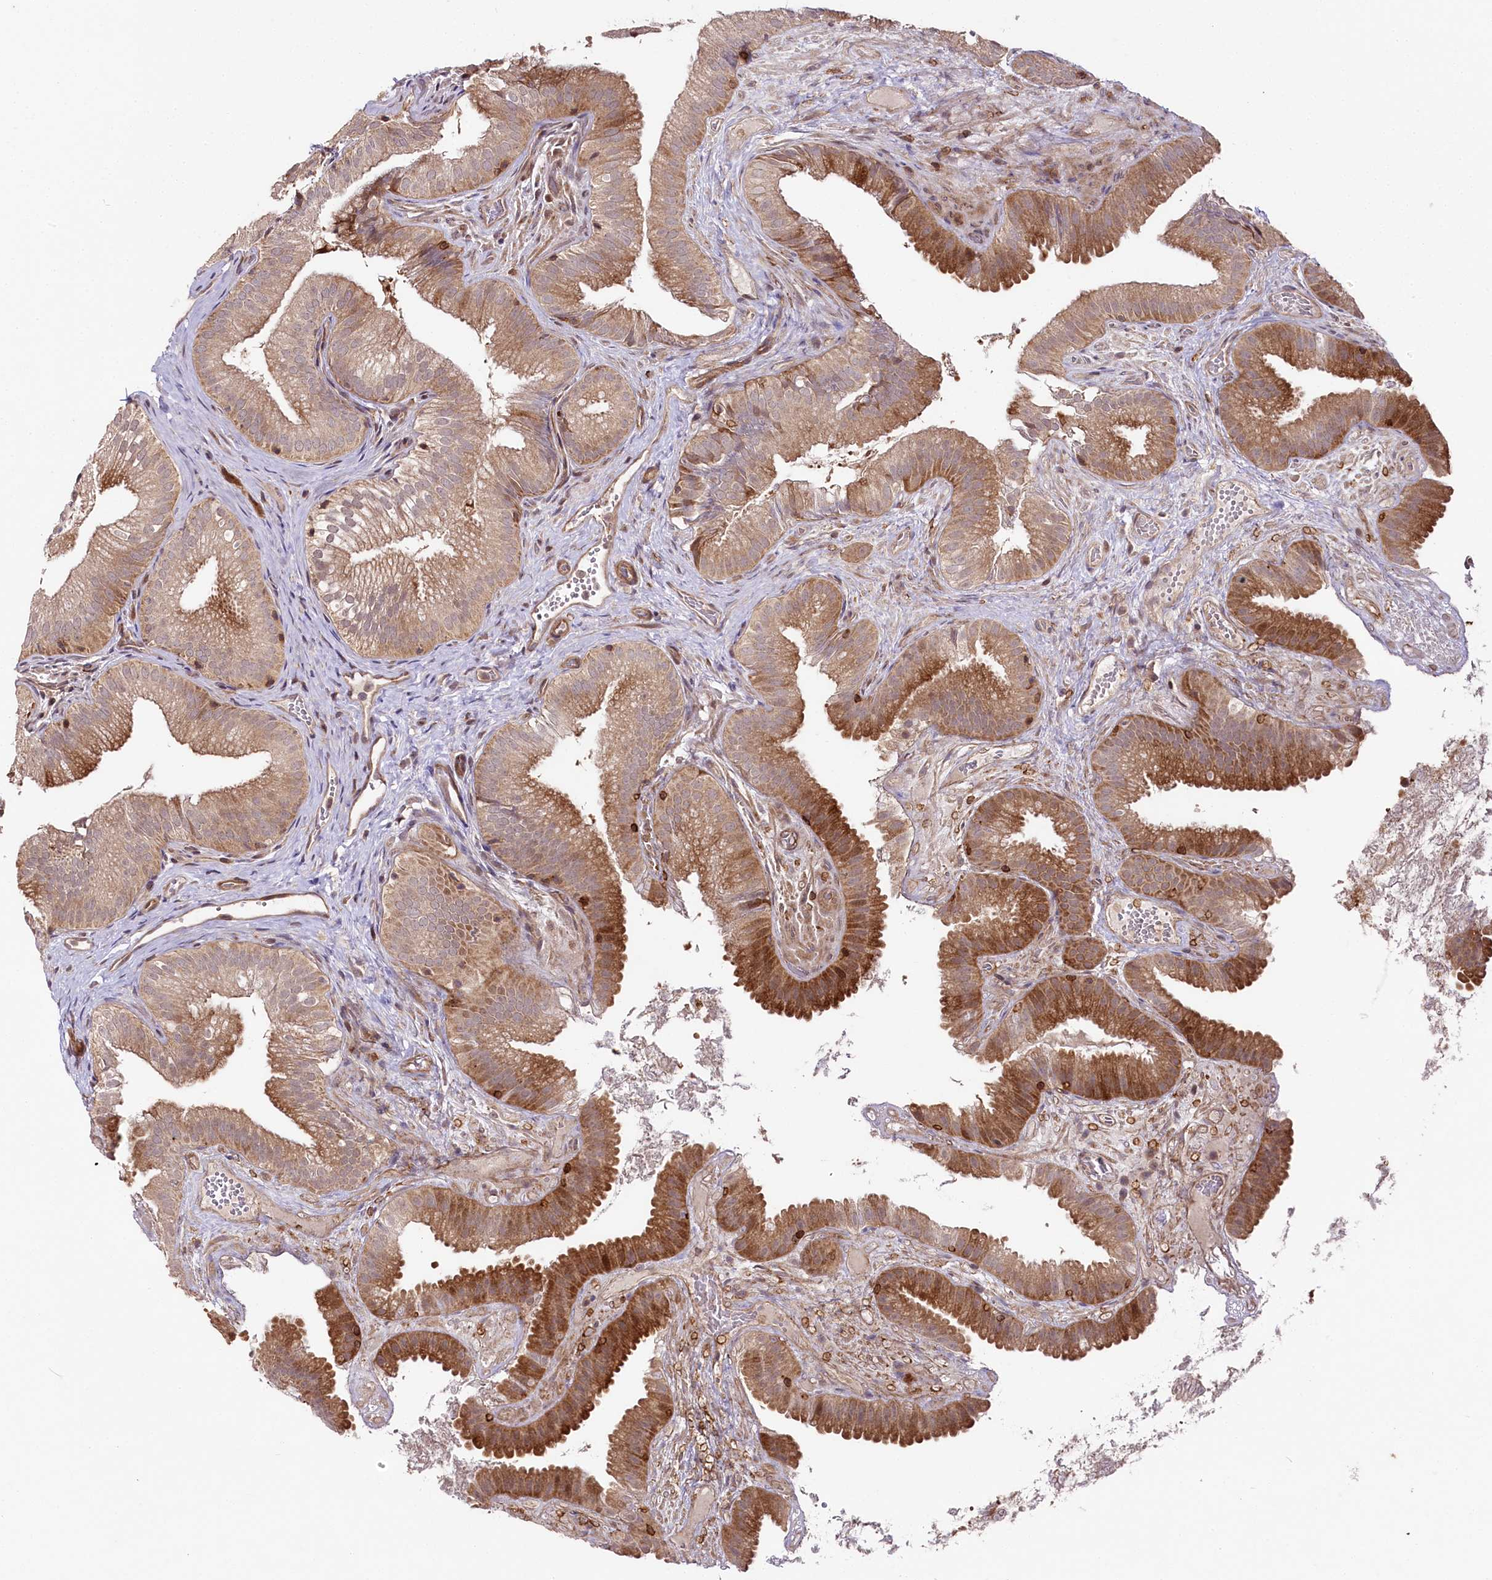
{"staining": {"intensity": "moderate", "quantity": ">75%", "location": "cytoplasmic/membranous"}, "tissue": "gallbladder", "cell_type": "Glandular cells", "image_type": "normal", "snomed": [{"axis": "morphology", "description": "Normal tissue, NOS"}, {"axis": "topography", "description": "Gallbladder"}], "caption": "Gallbladder stained with immunohistochemistry demonstrates moderate cytoplasmic/membranous positivity in about >75% of glandular cells.", "gene": "PHLDB1", "patient": {"sex": "female", "age": 30}}